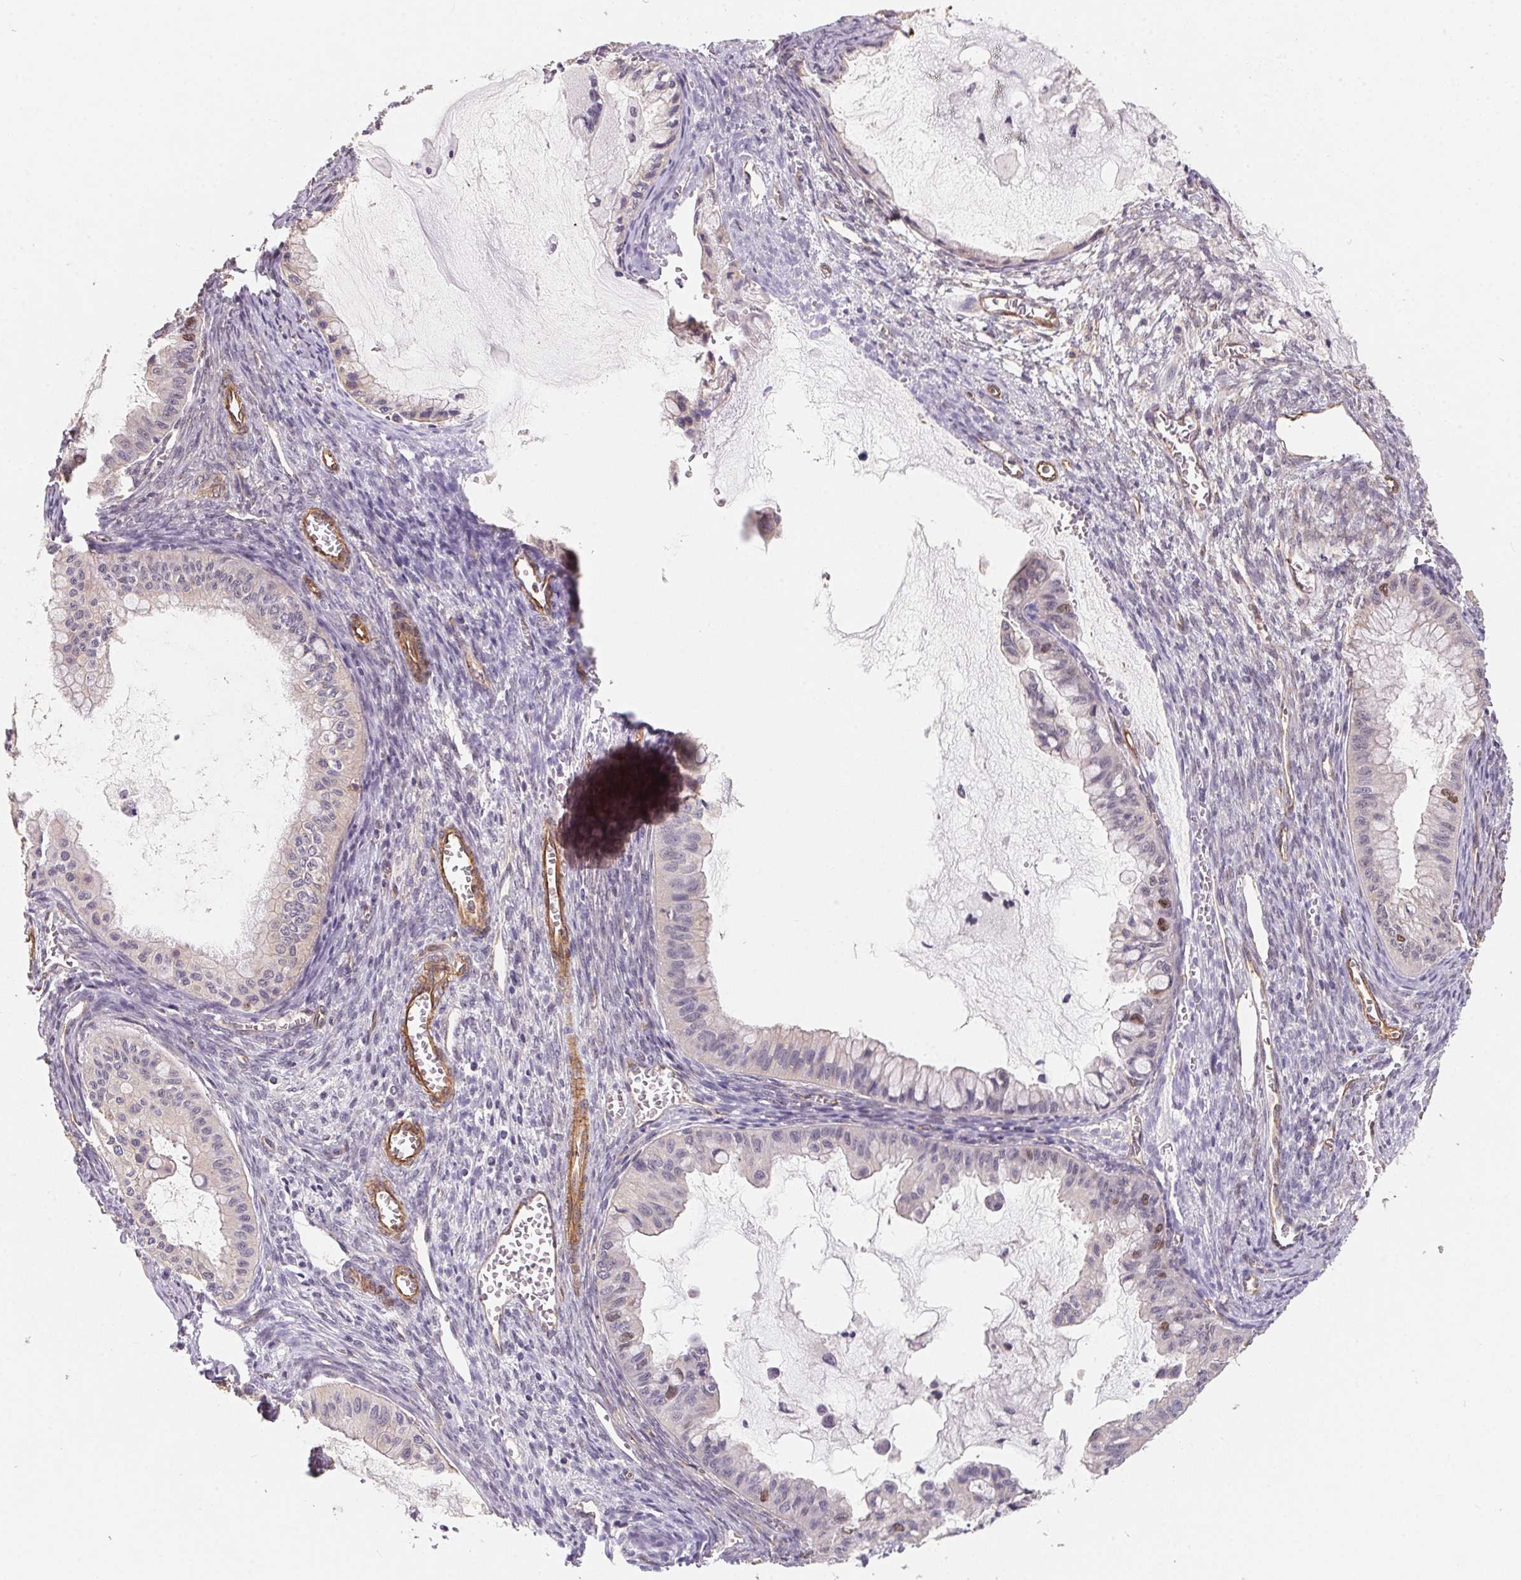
{"staining": {"intensity": "negative", "quantity": "none", "location": "none"}, "tissue": "ovarian cancer", "cell_type": "Tumor cells", "image_type": "cancer", "snomed": [{"axis": "morphology", "description": "Cystadenocarcinoma, mucinous, NOS"}, {"axis": "topography", "description": "Ovary"}], "caption": "An image of human ovarian cancer (mucinous cystadenocarcinoma) is negative for staining in tumor cells. Nuclei are stained in blue.", "gene": "KIFC1", "patient": {"sex": "female", "age": 72}}